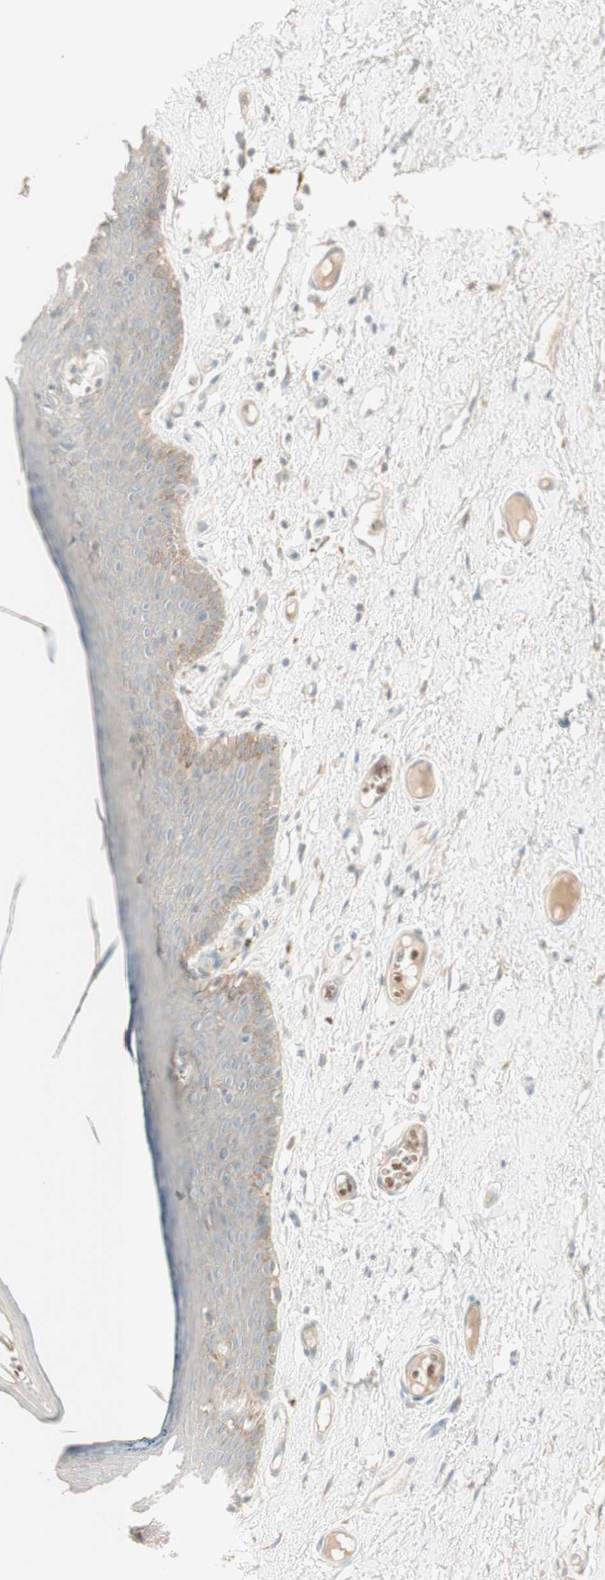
{"staining": {"intensity": "weak", "quantity": "25%-75%", "location": "cytoplasmic/membranous"}, "tissue": "skin", "cell_type": "Epidermal cells", "image_type": "normal", "snomed": [{"axis": "morphology", "description": "Normal tissue, NOS"}, {"axis": "topography", "description": "Adipose tissue"}, {"axis": "topography", "description": "Vascular tissue"}, {"axis": "topography", "description": "Anal"}, {"axis": "topography", "description": "Peripheral nerve tissue"}], "caption": "Protein staining of normal skin shows weak cytoplasmic/membranous expression in approximately 25%-75% of epidermal cells.", "gene": "PTGER4", "patient": {"sex": "female", "age": 54}}